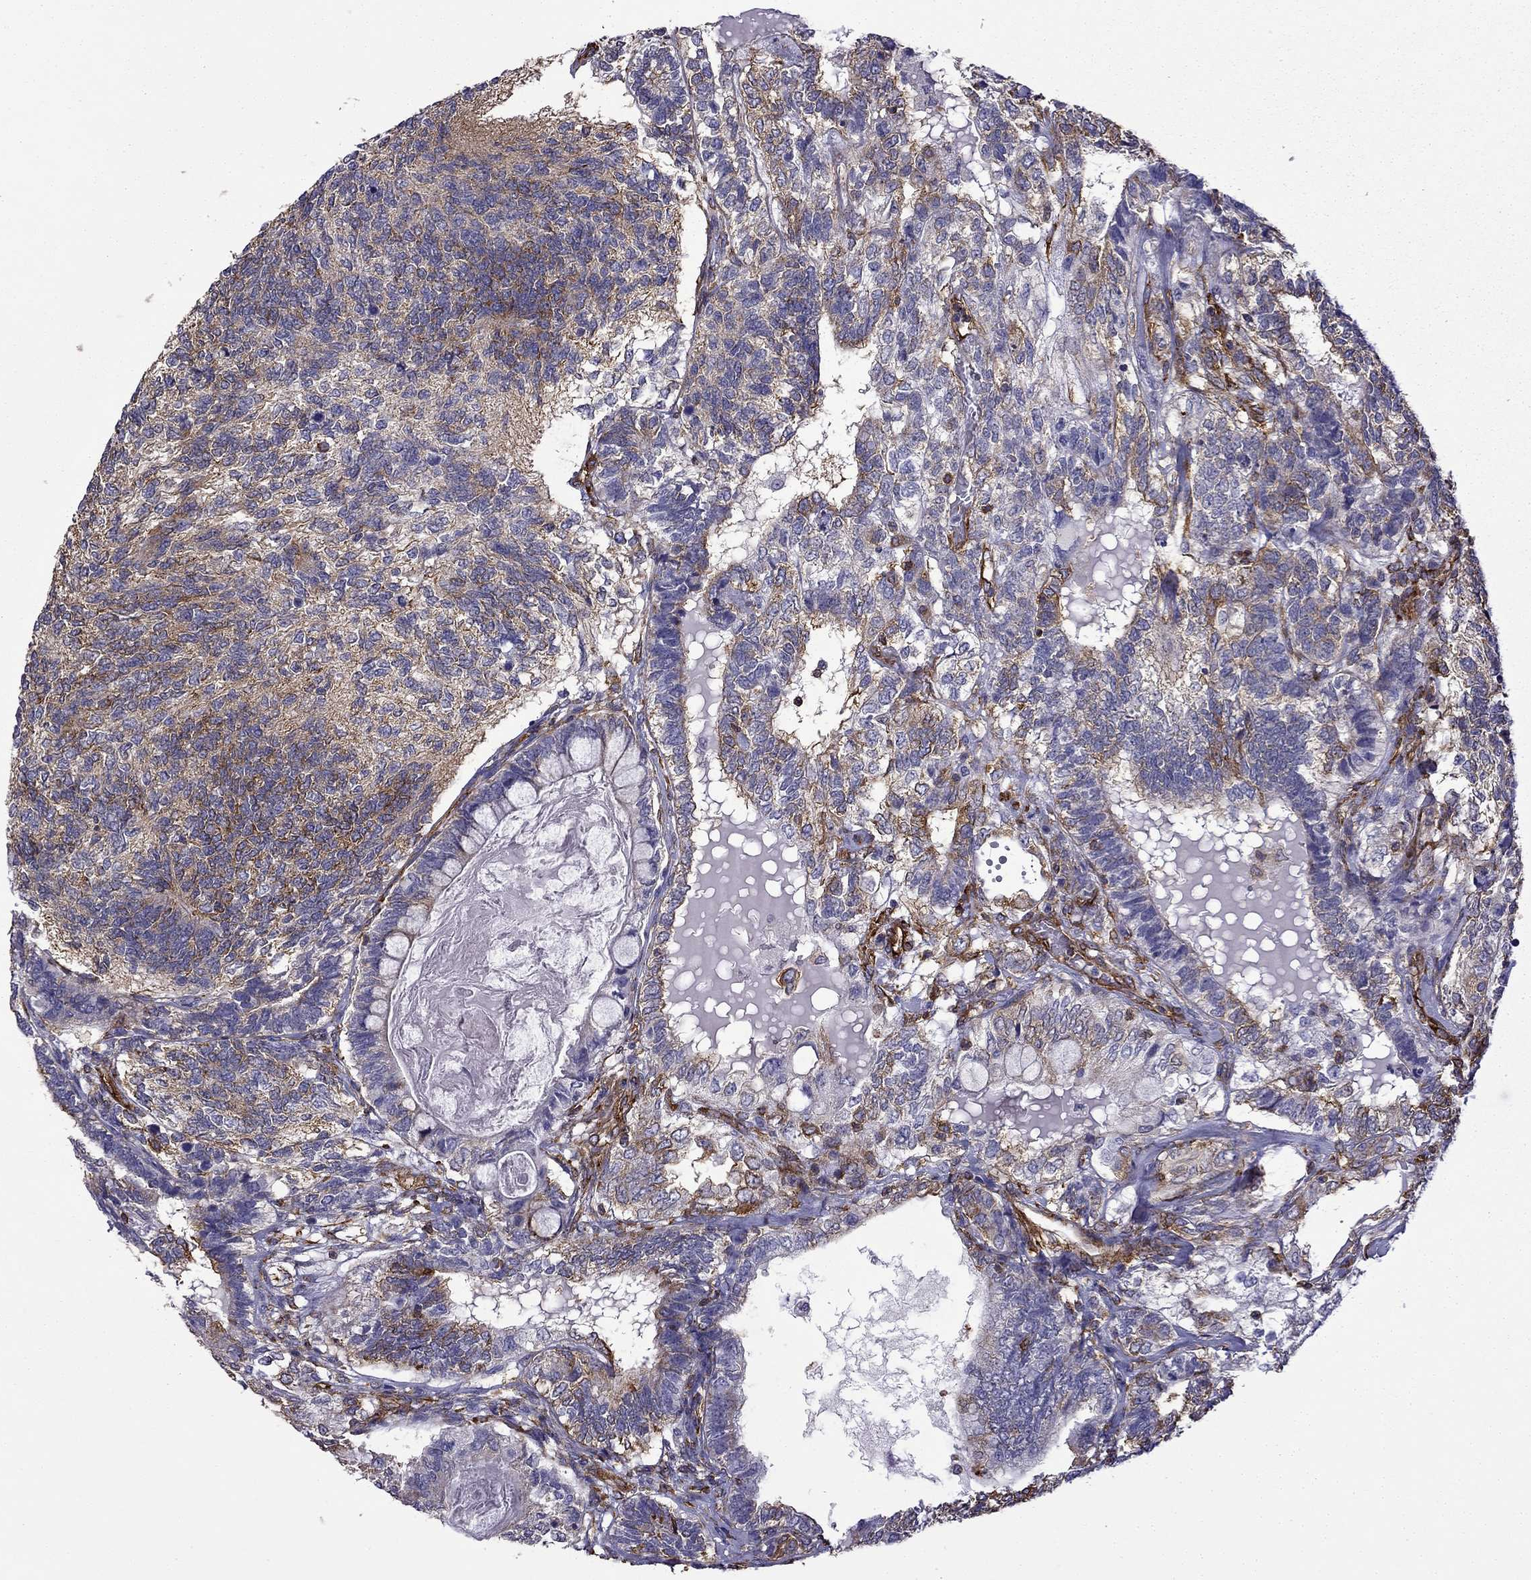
{"staining": {"intensity": "moderate", "quantity": "25%-75%", "location": "cytoplasmic/membranous"}, "tissue": "testis cancer", "cell_type": "Tumor cells", "image_type": "cancer", "snomed": [{"axis": "morphology", "description": "Seminoma, NOS"}, {"axis": "morphology", "description": "Carcinoma, Embryonal, NOS"}, {"axis": "topography", "description": "Testis"}], "caption": "Immunohistochemical staining of human embryonal carcinoma (testis) shows medium levels of moderate cytoplasmic/membranous protein positivity in approximately 25%-75% of tumor cells.", "gene": "MAP4", "patient": {"sex": "male", "age": 41}}